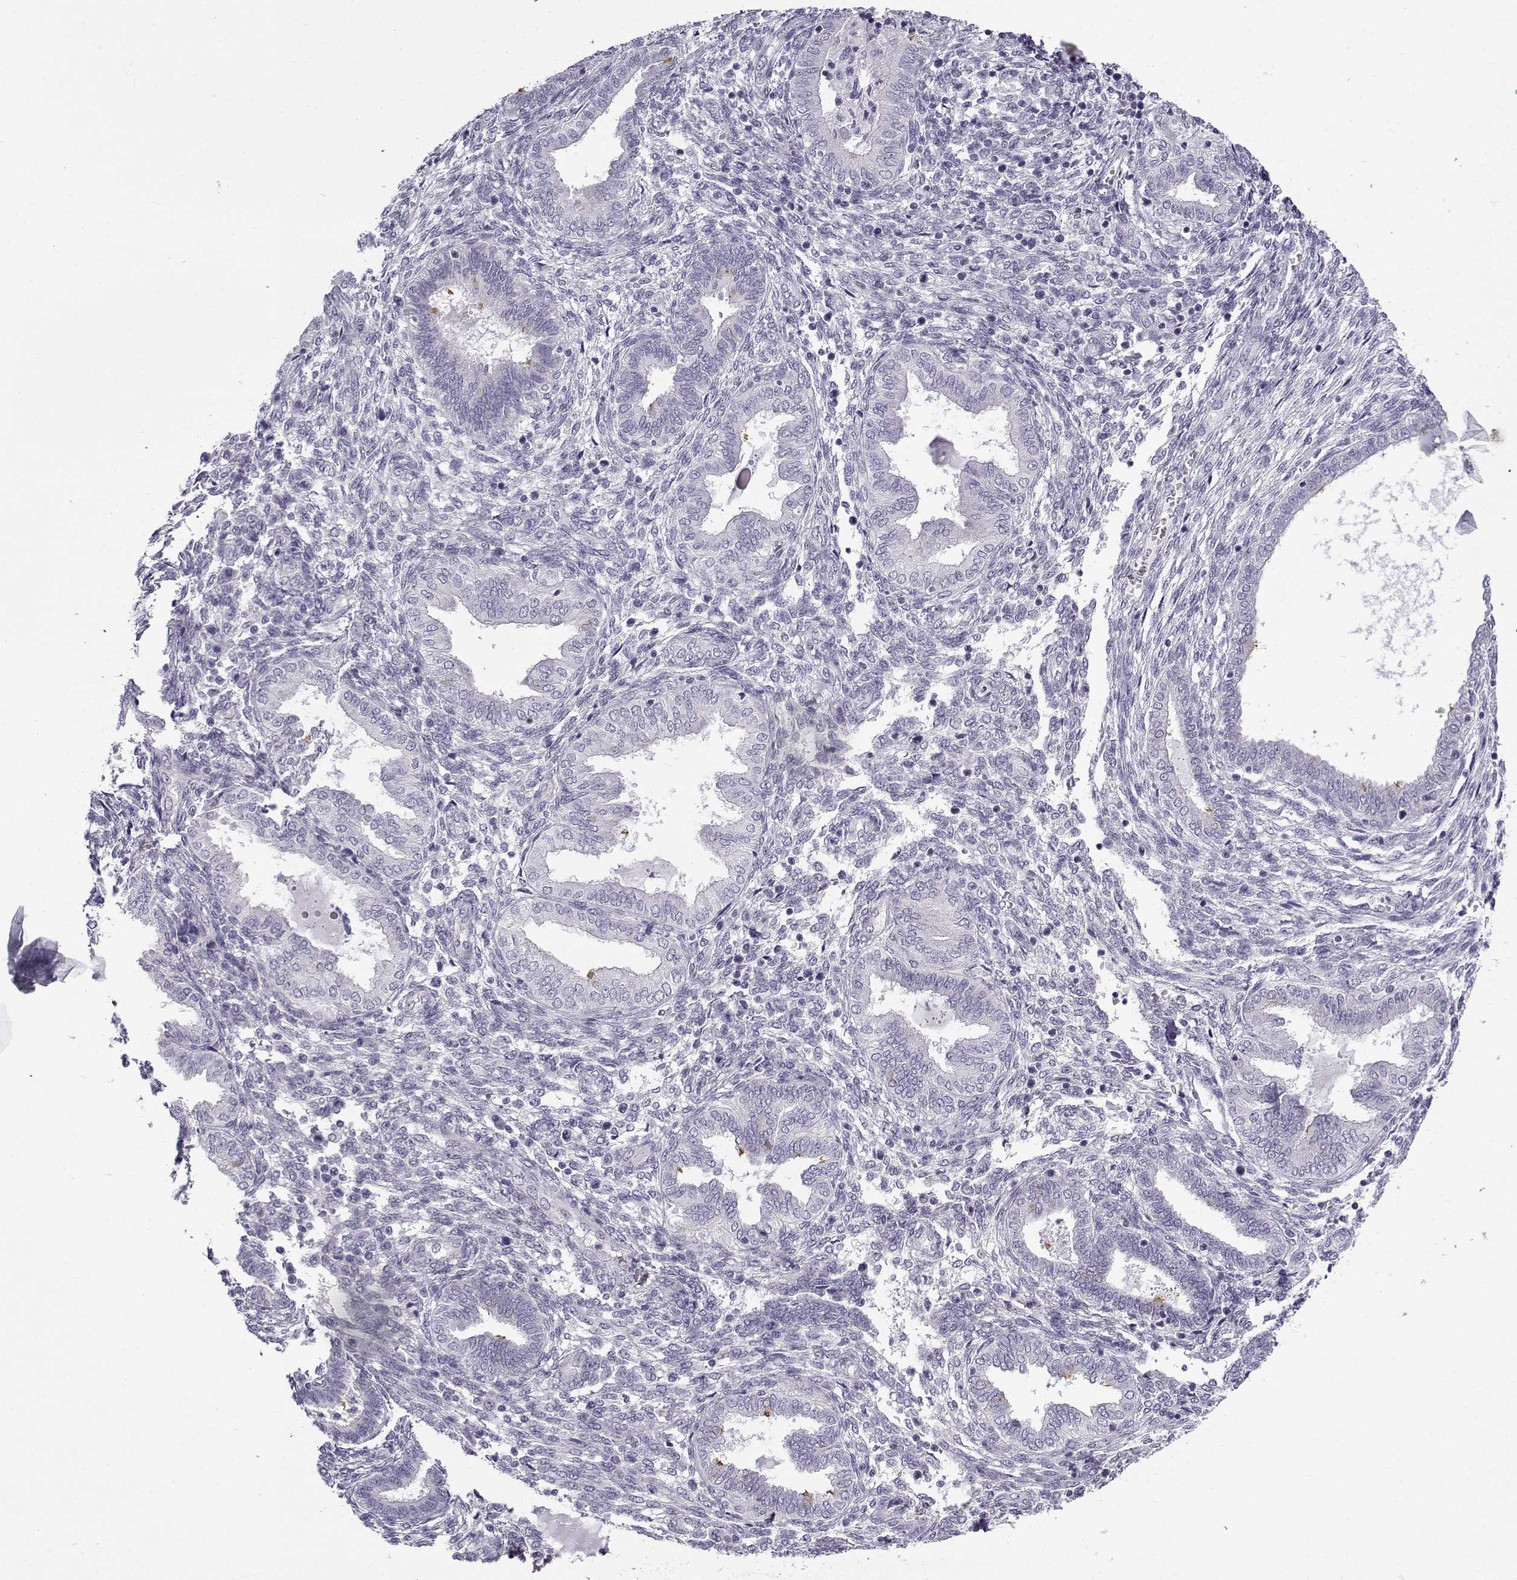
{"staining": {"intensity": "negative", "quantity": "none", "location": "none"}, "tissue": "endometrium", "cell_type": "Cells in endometrial stroma", "image_type": "normal", "snomed": [{"axis": "morphology", "description": "Normal tissue, NOS"}, {"axis": "topography", "description": "Endometrium"}], "caption": "Photomicrograph shows no protein positivity in cells in endometrial stroma of unremarkable endometrium. (DAB (3,3'-diaminobenzidine) immunohistochemistry visualized using brightfield microscopy, high magnification).", "gene": "TEX55", "patient": {"sex": "female", "age": 42}}